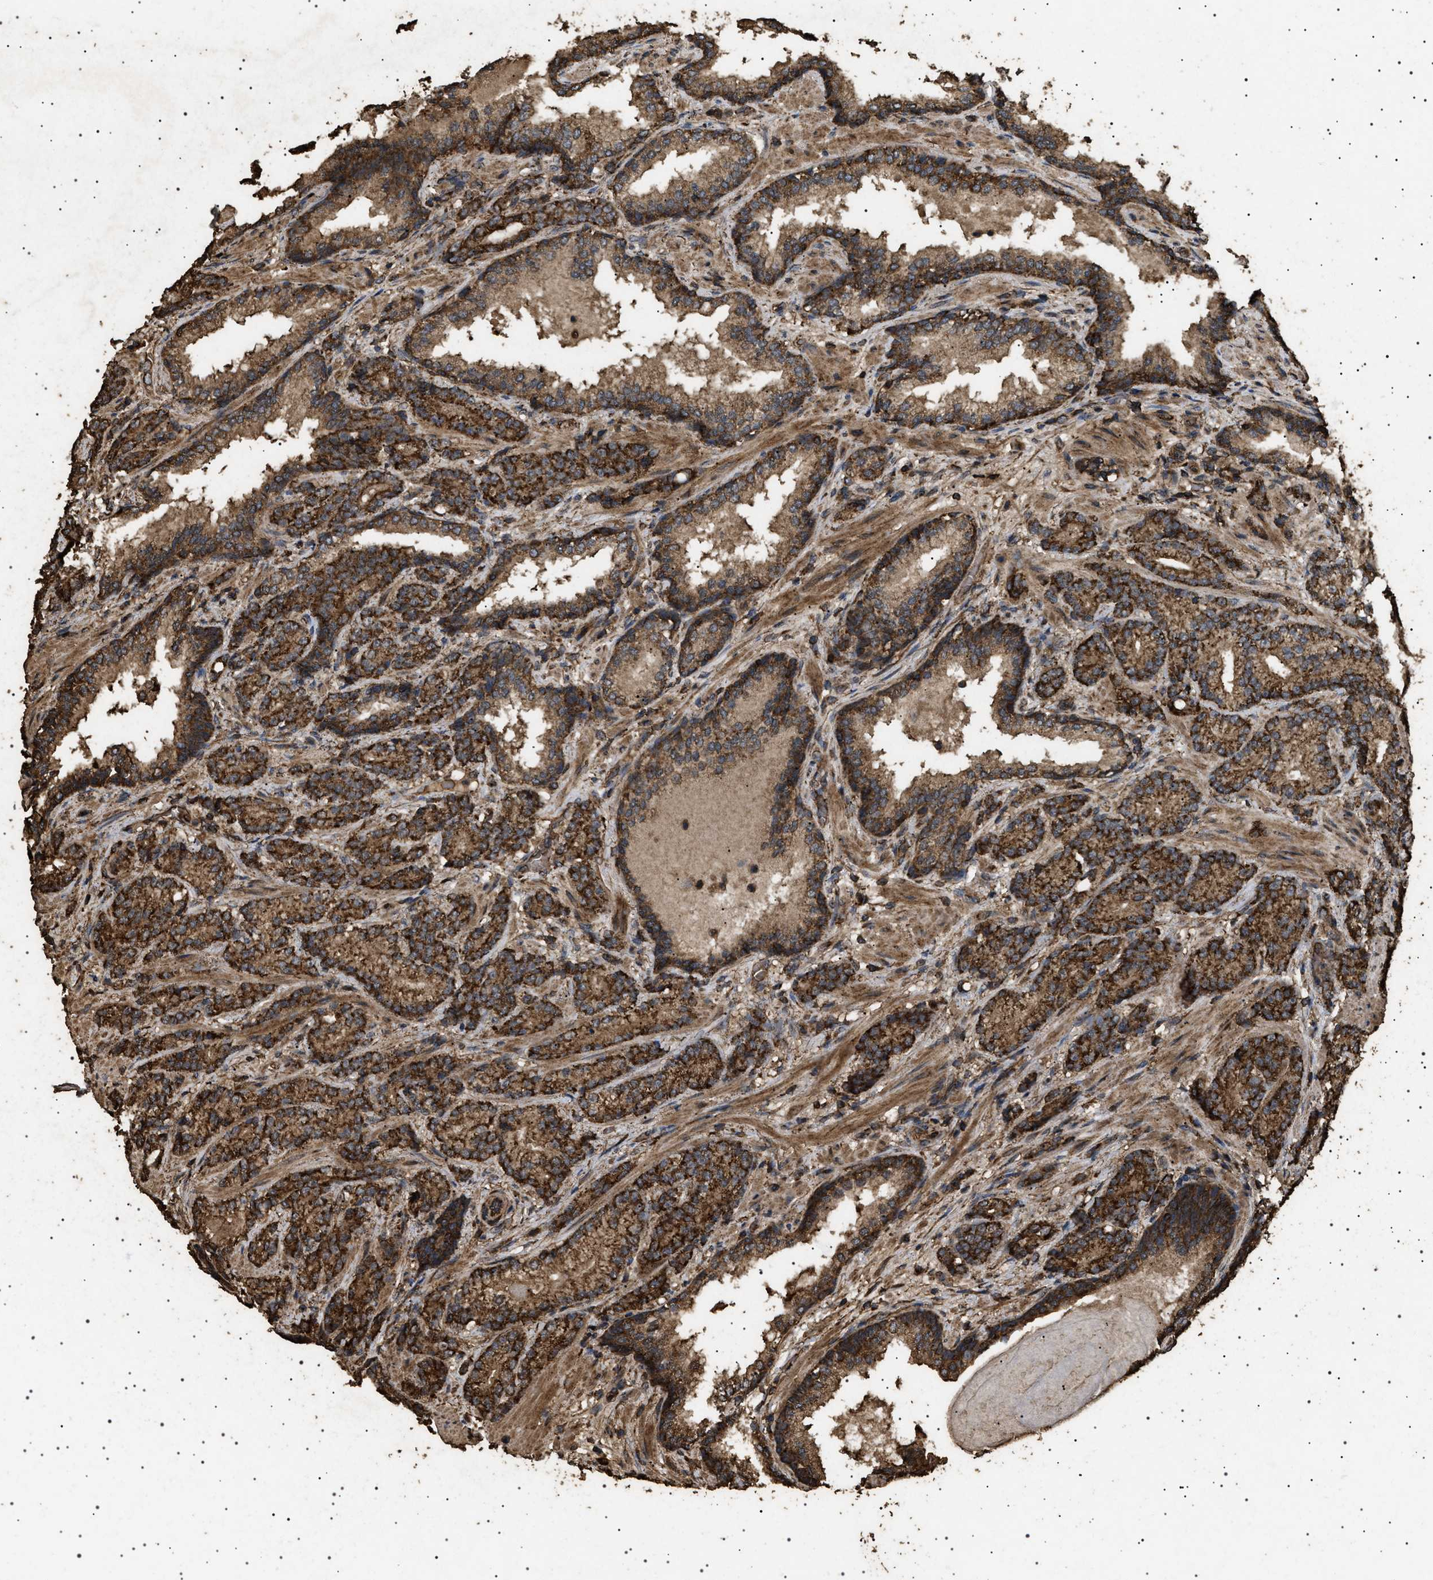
{"staining": {"intensity": "strong", "quantity": ">75%", "location": "cytoplasmic/membranous"}, "tissue": "prostate cancer", "cell_type": "Tumor cells", "image_type": "cancer", "snomed": [{"axis": "morphology", "description": "Adenocarcinoma, High grade"}, {"axis": "topography", "description": "Prostate"}], "caption": "Prostate cancer stained with DAB immunohistochemistry shows high levels of strong cytoplasmic/membranous staining in approximately >75% of tumor cells.", "gene": "CYRIA", "patient": {"sex": "male", "age": 61}}